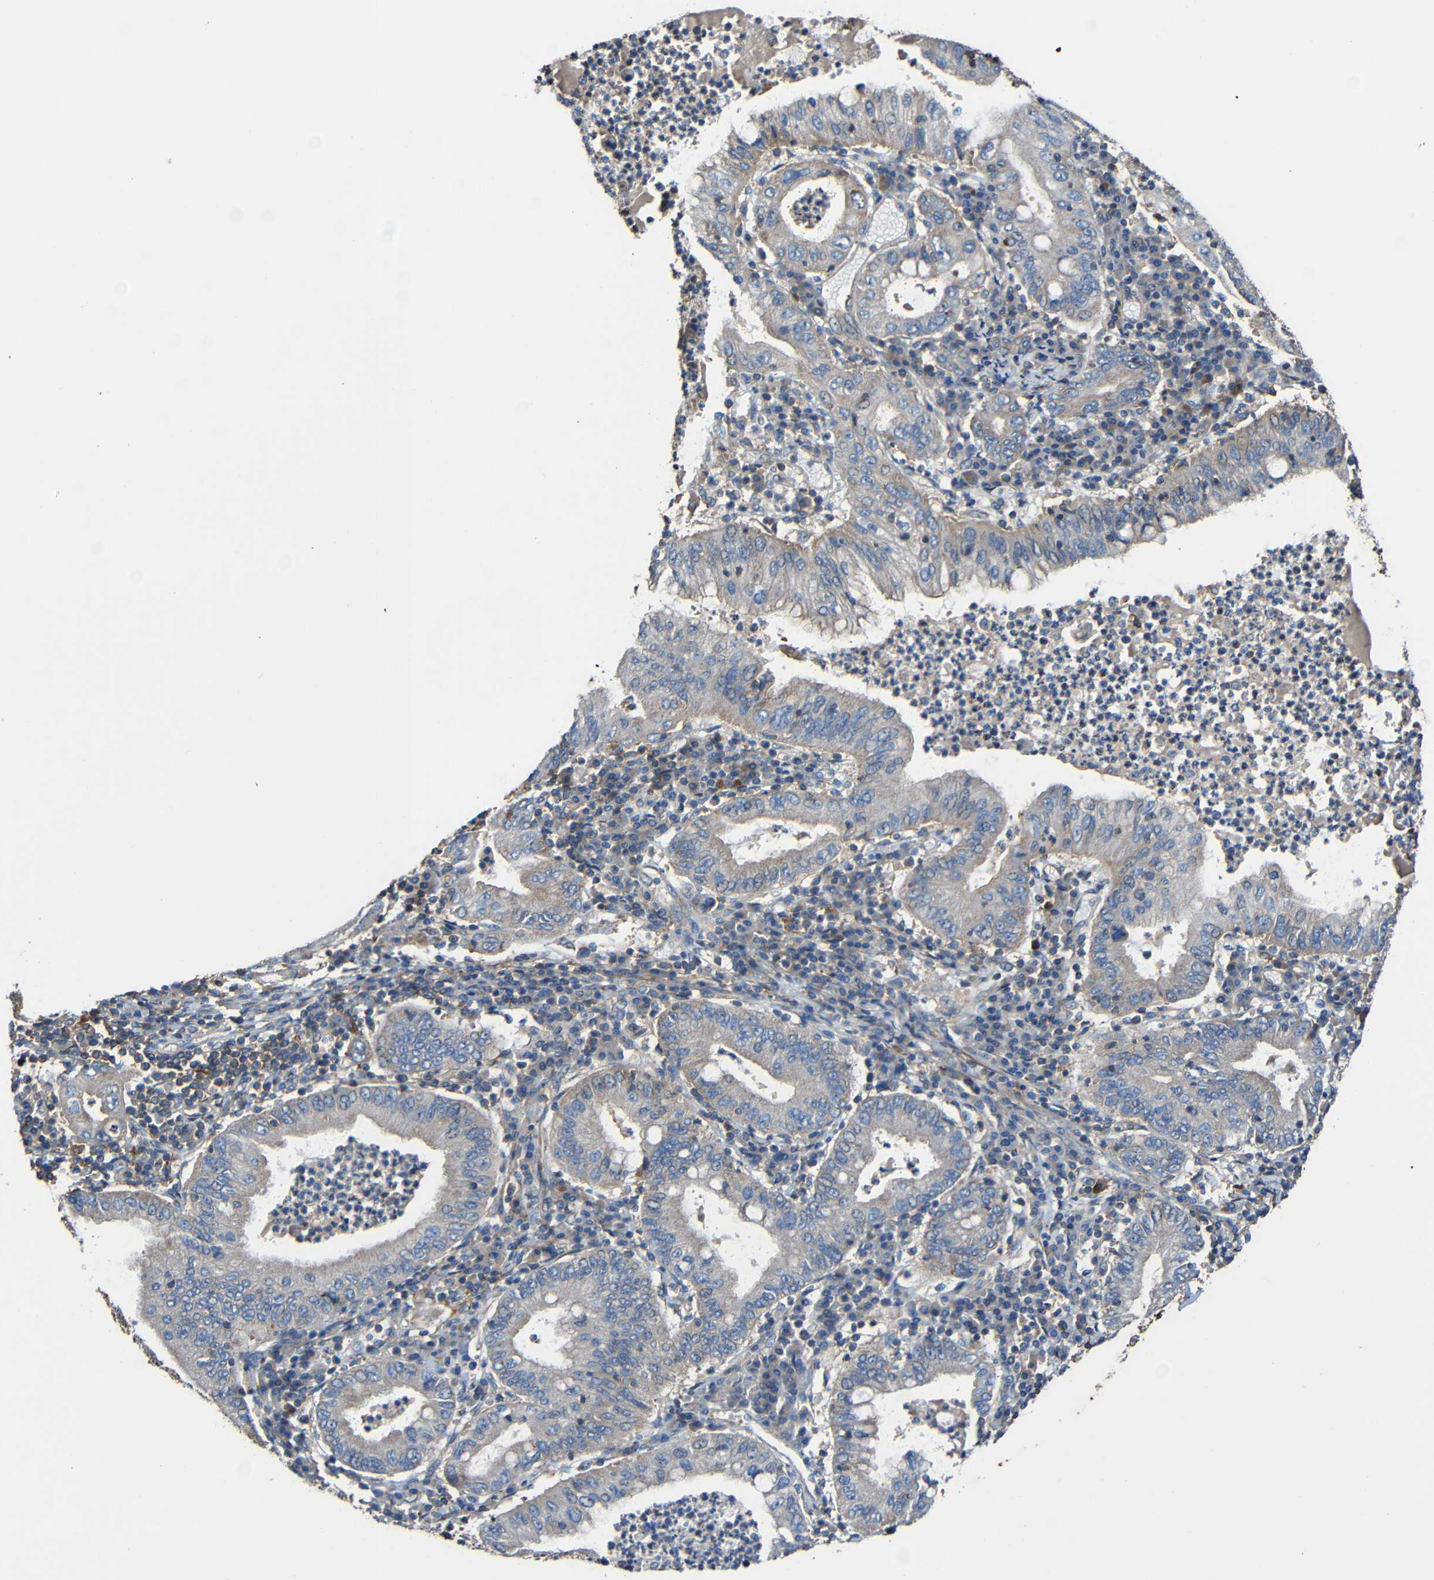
{"staining": {"intensity": "negative", "quantity": "none", "location": "none"}, "tissue": "stomach cancer", "cell_type": "Tumor cells", "image_type": "cancer", "snomed": [{"axis": "morphology", "description": "Normal tissue, NOS"}, {"axis": "morphology", "description": "Adenocarcinoma, NOS"}, {"axis": "topography", "description": "Esophagus"}, {"axis": "topography", "description": "Stomach, upper"}, {"axis": "topography", "description": "Peripheral nerve tissue"}], "caption": "Tumor cells are negative for brown protein staining in stomach cancer (adenocarcinoma).", "gene": "RHOT2", "patient": {"sex": "male", "age": 62}}